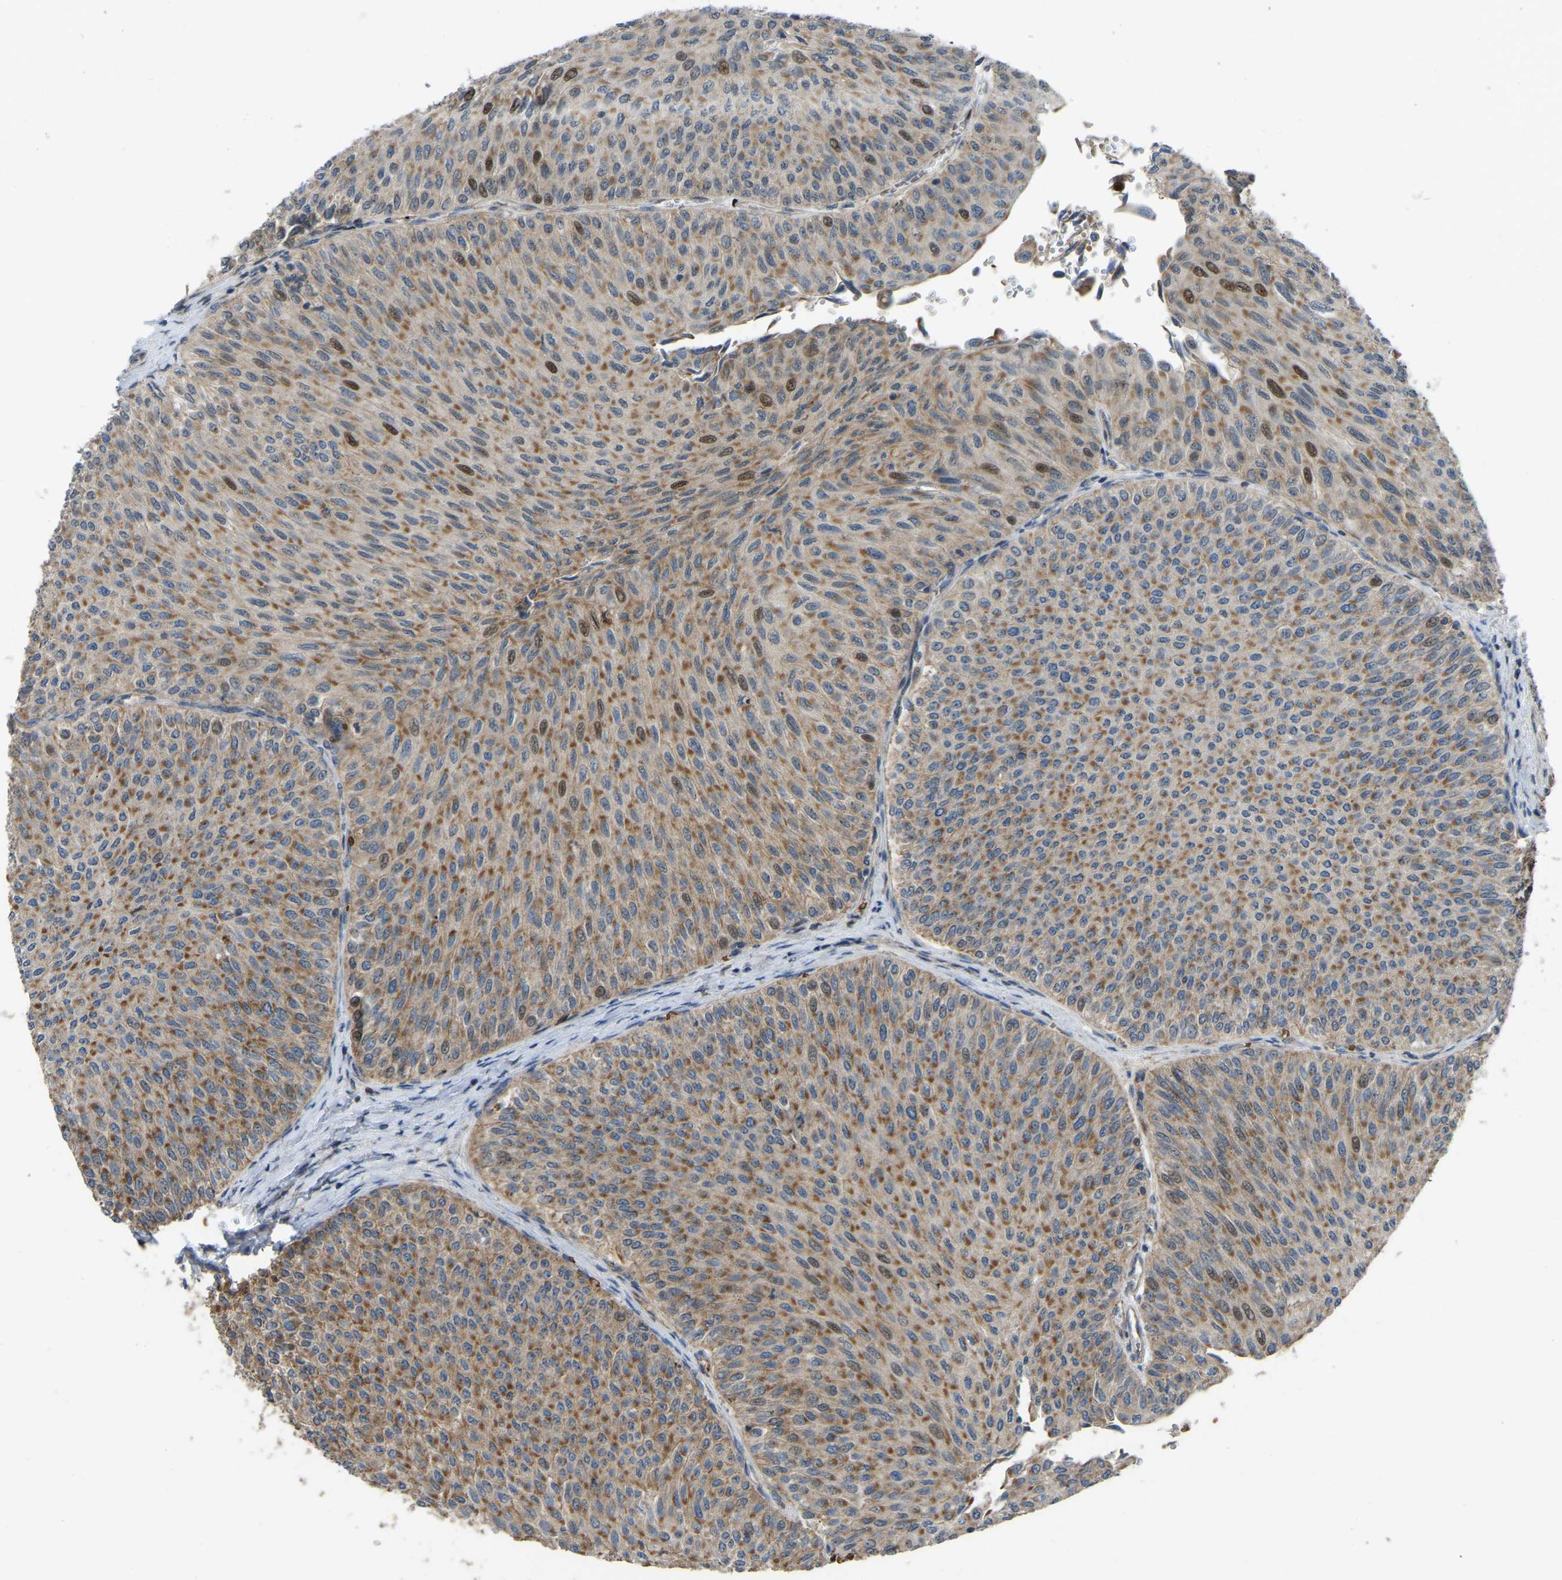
{"staining": {"intensity": "moderate", "quantity": ">75%", "location": "cytoplasmic/membranous,nuclear"}, "tissue": "urothelial cancer", "cell_type": "Tumor cells", "image_type": "cancer", "snomed": [{"axis": "morphology", "description": "Urothelial carcinoma, Low grade"}, {"axis": "topography", "description": "Urinary bladder"}], "caption": "A micrograph of urothelial cancer stained for a protein reveals moderate cytoplasmic/membranous and nuclear brown staining in tumor cells. The staining is performed using DAB brown chromogen to label protein expression. The nuclei are counter-stained blue using hematoxylin.", "gene": "C21orf91", "patient": {"sex": "male", "age": 78}}